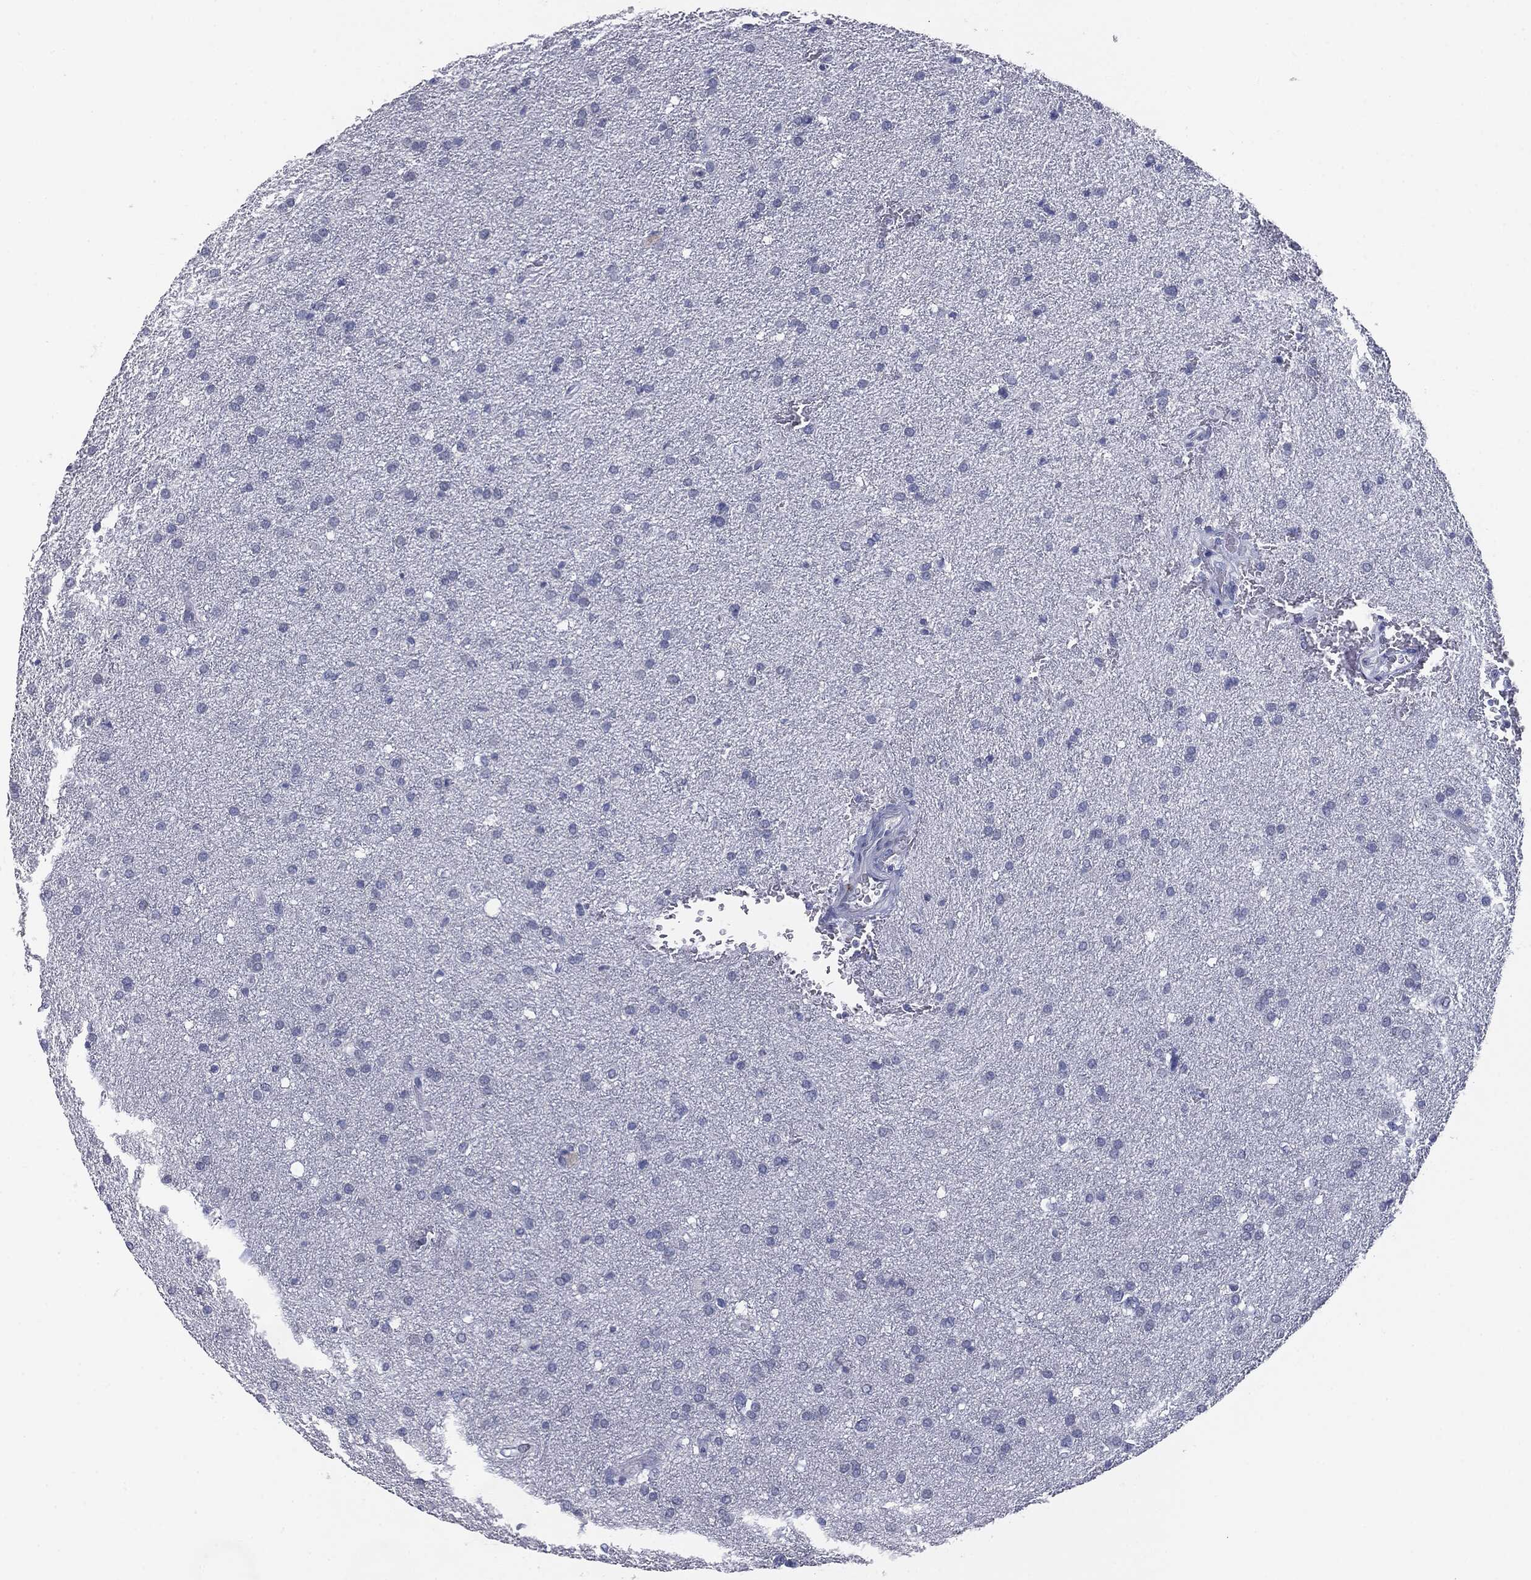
{"staining": {"intensity": "negative", "quantity": "none", "location": "none"}, "tissue": "glioma", "cell_type": "Tumor cells", "image_type": "cancer", "snomed": [{"axis": "morphology", "description": "Glioma, malignant, Low grade"}, {"axis": "topography", "description": "Brain"}], "caption": "Low-grade glioma (malignant) stained for a protein using immunohistochemistry demonstrates no expression tumor cells.", "gene": "MUC1", "patient": {"sex": "female", "age": 37}}